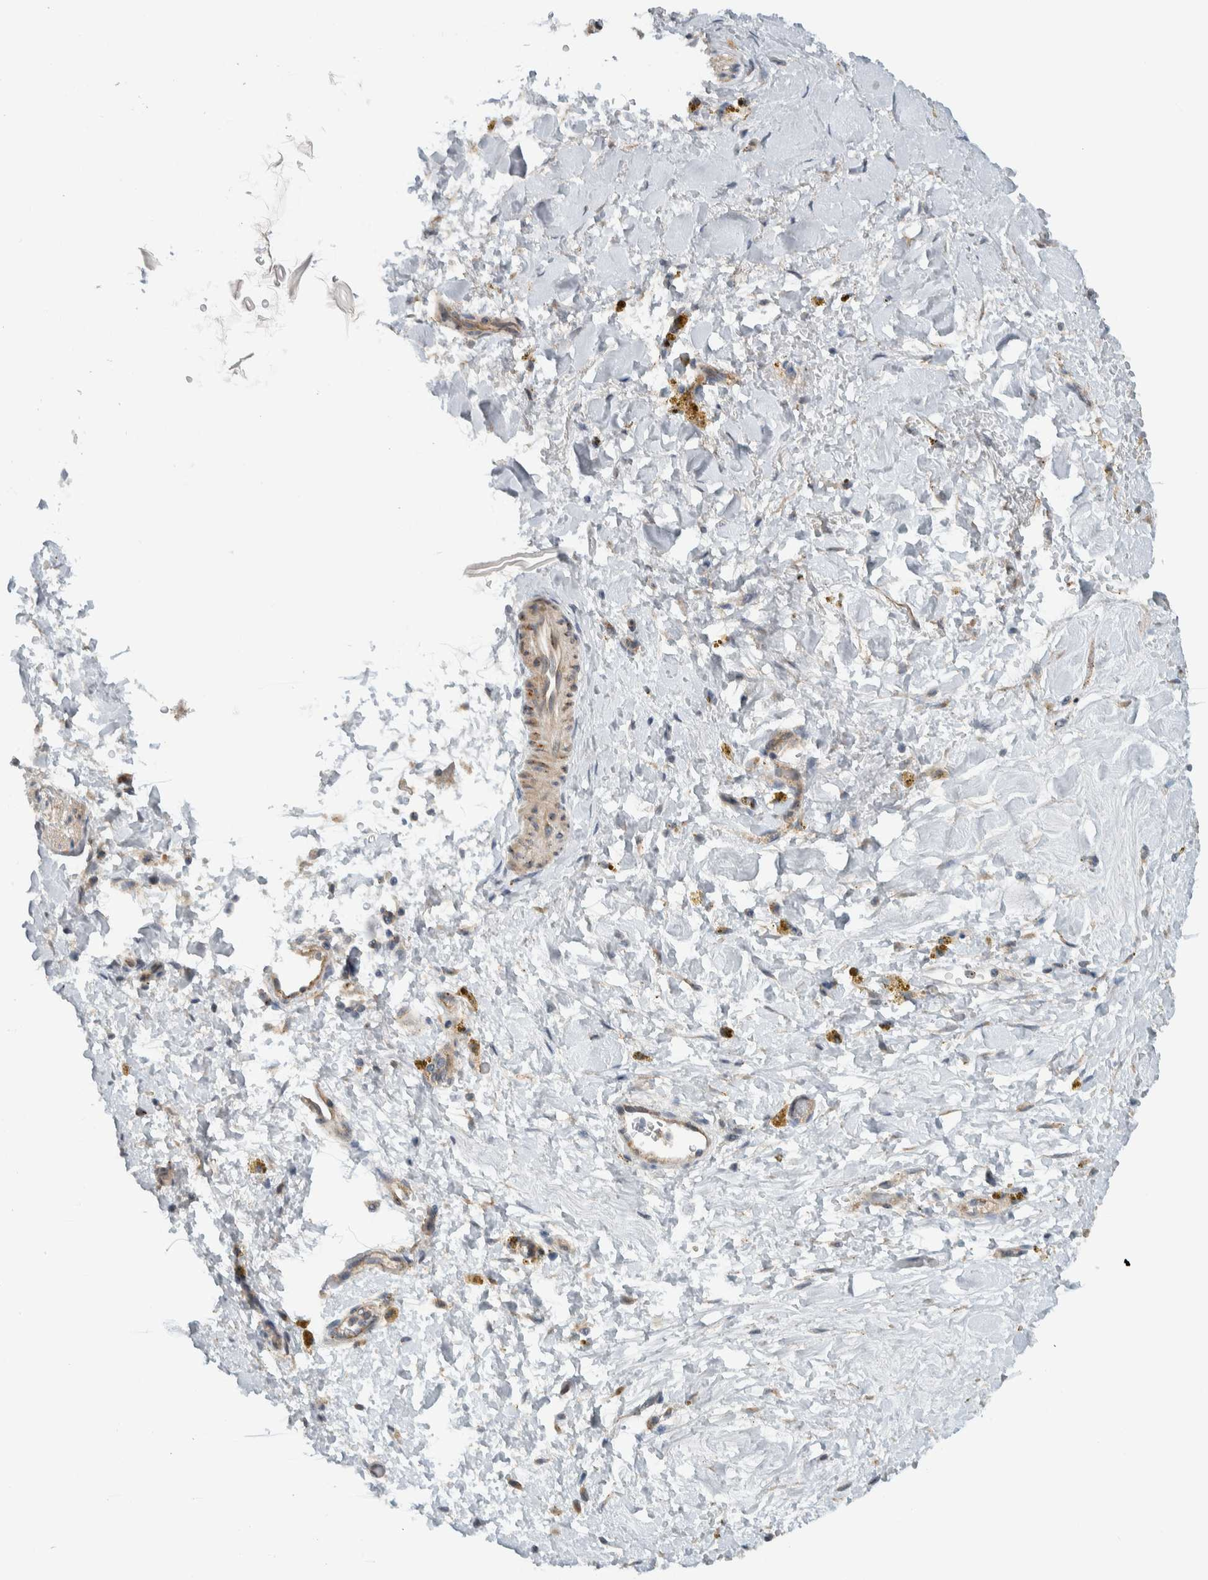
{"staining": {"intensity": "negative", "quantity": "none", "location": "none"}, "tissue": "adipose tissue", "cell_type": "Adipocytes", "image_type": "normal", "snomed": [{"axis": "morphology", "description": "Normal tissue, NOS"}, {"axis": "topography", "description": "Kidney"}, {"axis": "topography", "description": "Peripheral nerve tissue"}], "caption": "Protein analysis of normal adipose tissue displays no significant staining in adipocytes. Brightfield microscopy of immunohistochemistry stained with DAB (brown) and hematoxylin (blue), captured at high magnification.", "gene": "MPRIP", "patient": {"sex": "male", "age": 7}}